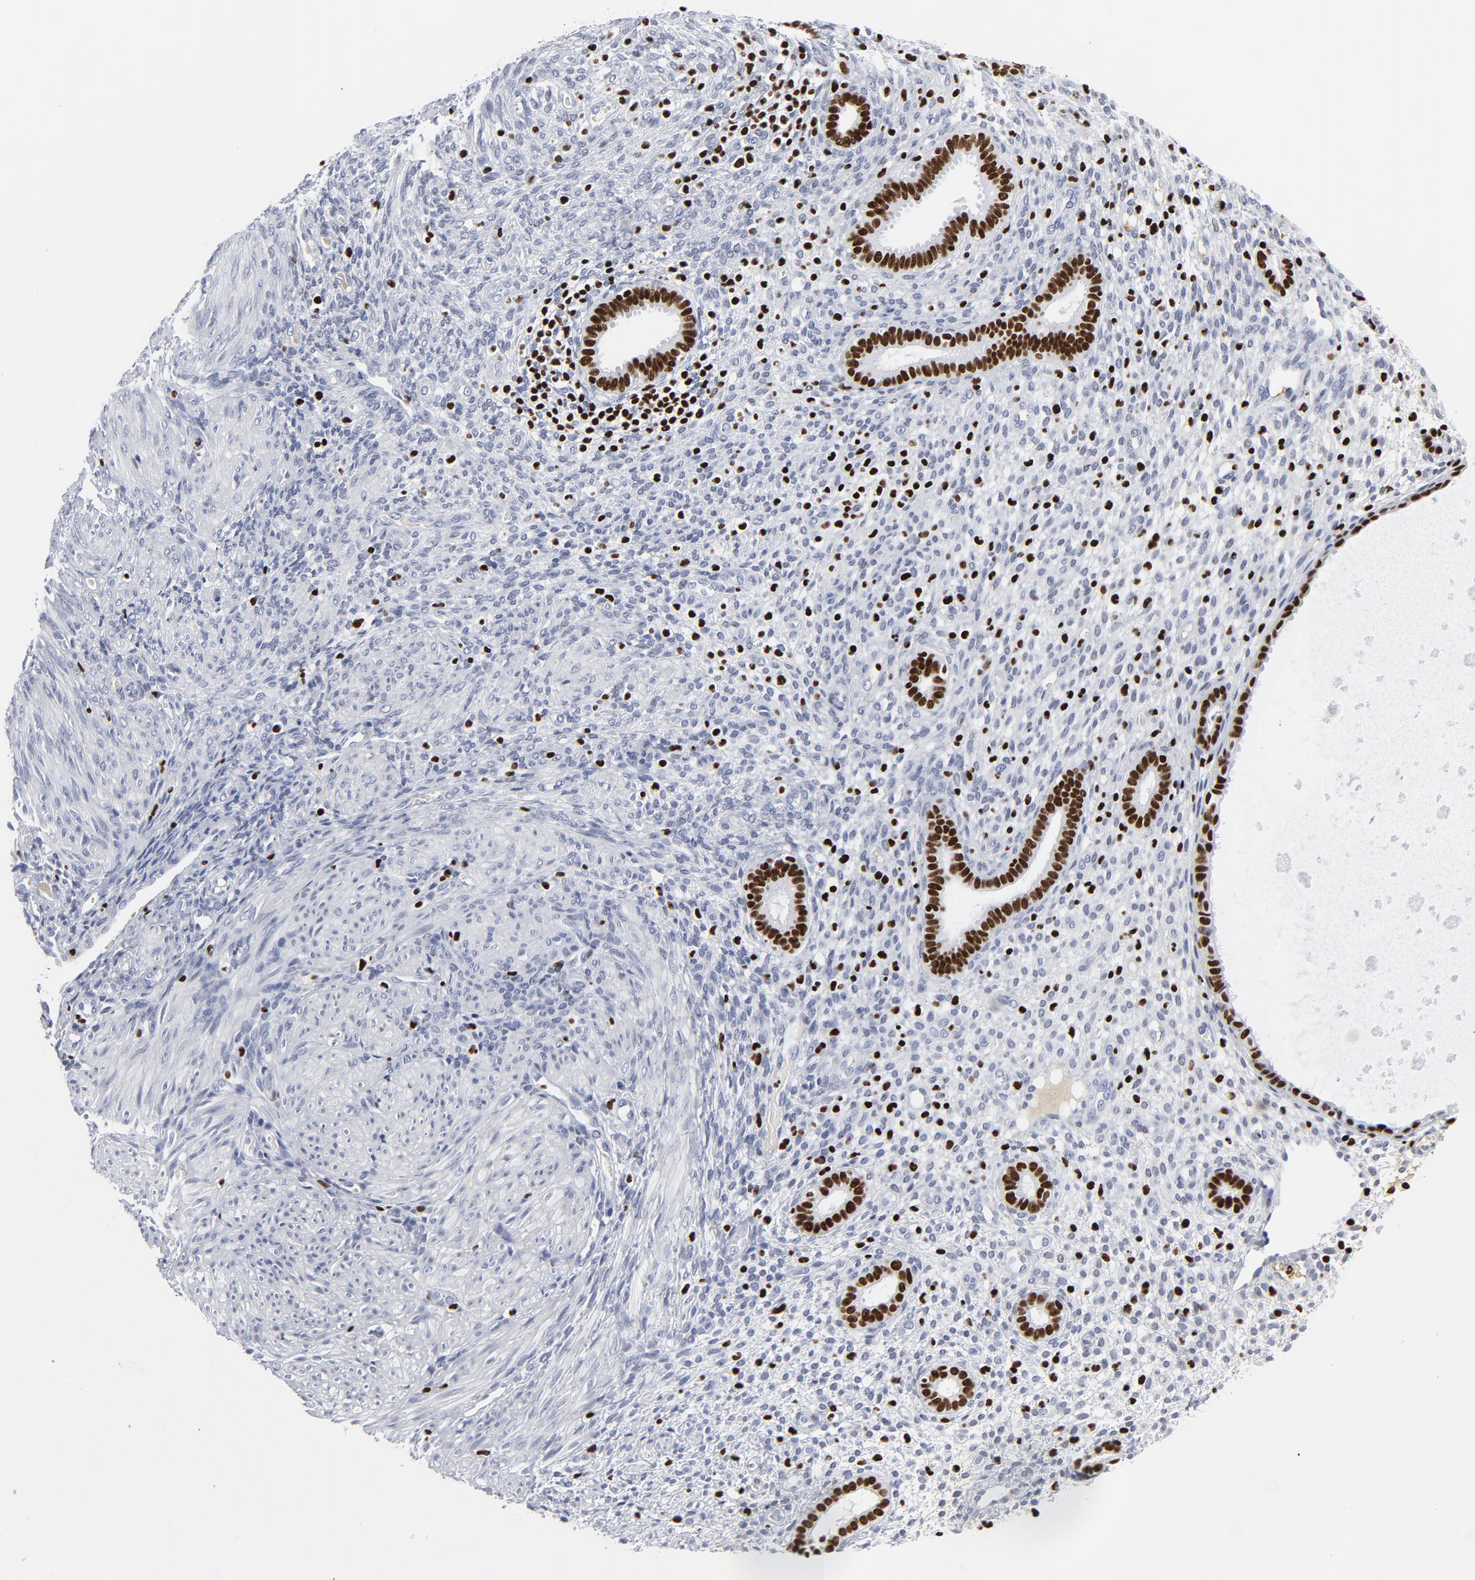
{"staining": {"intensity": "strong", "quantity": "<25%", "location": "nuclear"}, "tissue": "endometrium", "cell_type": "Cells in endometrial stroma", "image_type": "normal", "snomed": [{"axis": "morphology", "description": "Normal tissue, NOS"}, {"axis": "topography", "description": "Endometrium"}], "caption": "IHC image of normal endometrium stained for a protein (brown), which demonstrates medium levels of strong nuclear positivity in approximately <25% of cells in endometrial stroma.", "gene": "SMARCC2", "patient": {"sex": "female", "age": 72}}